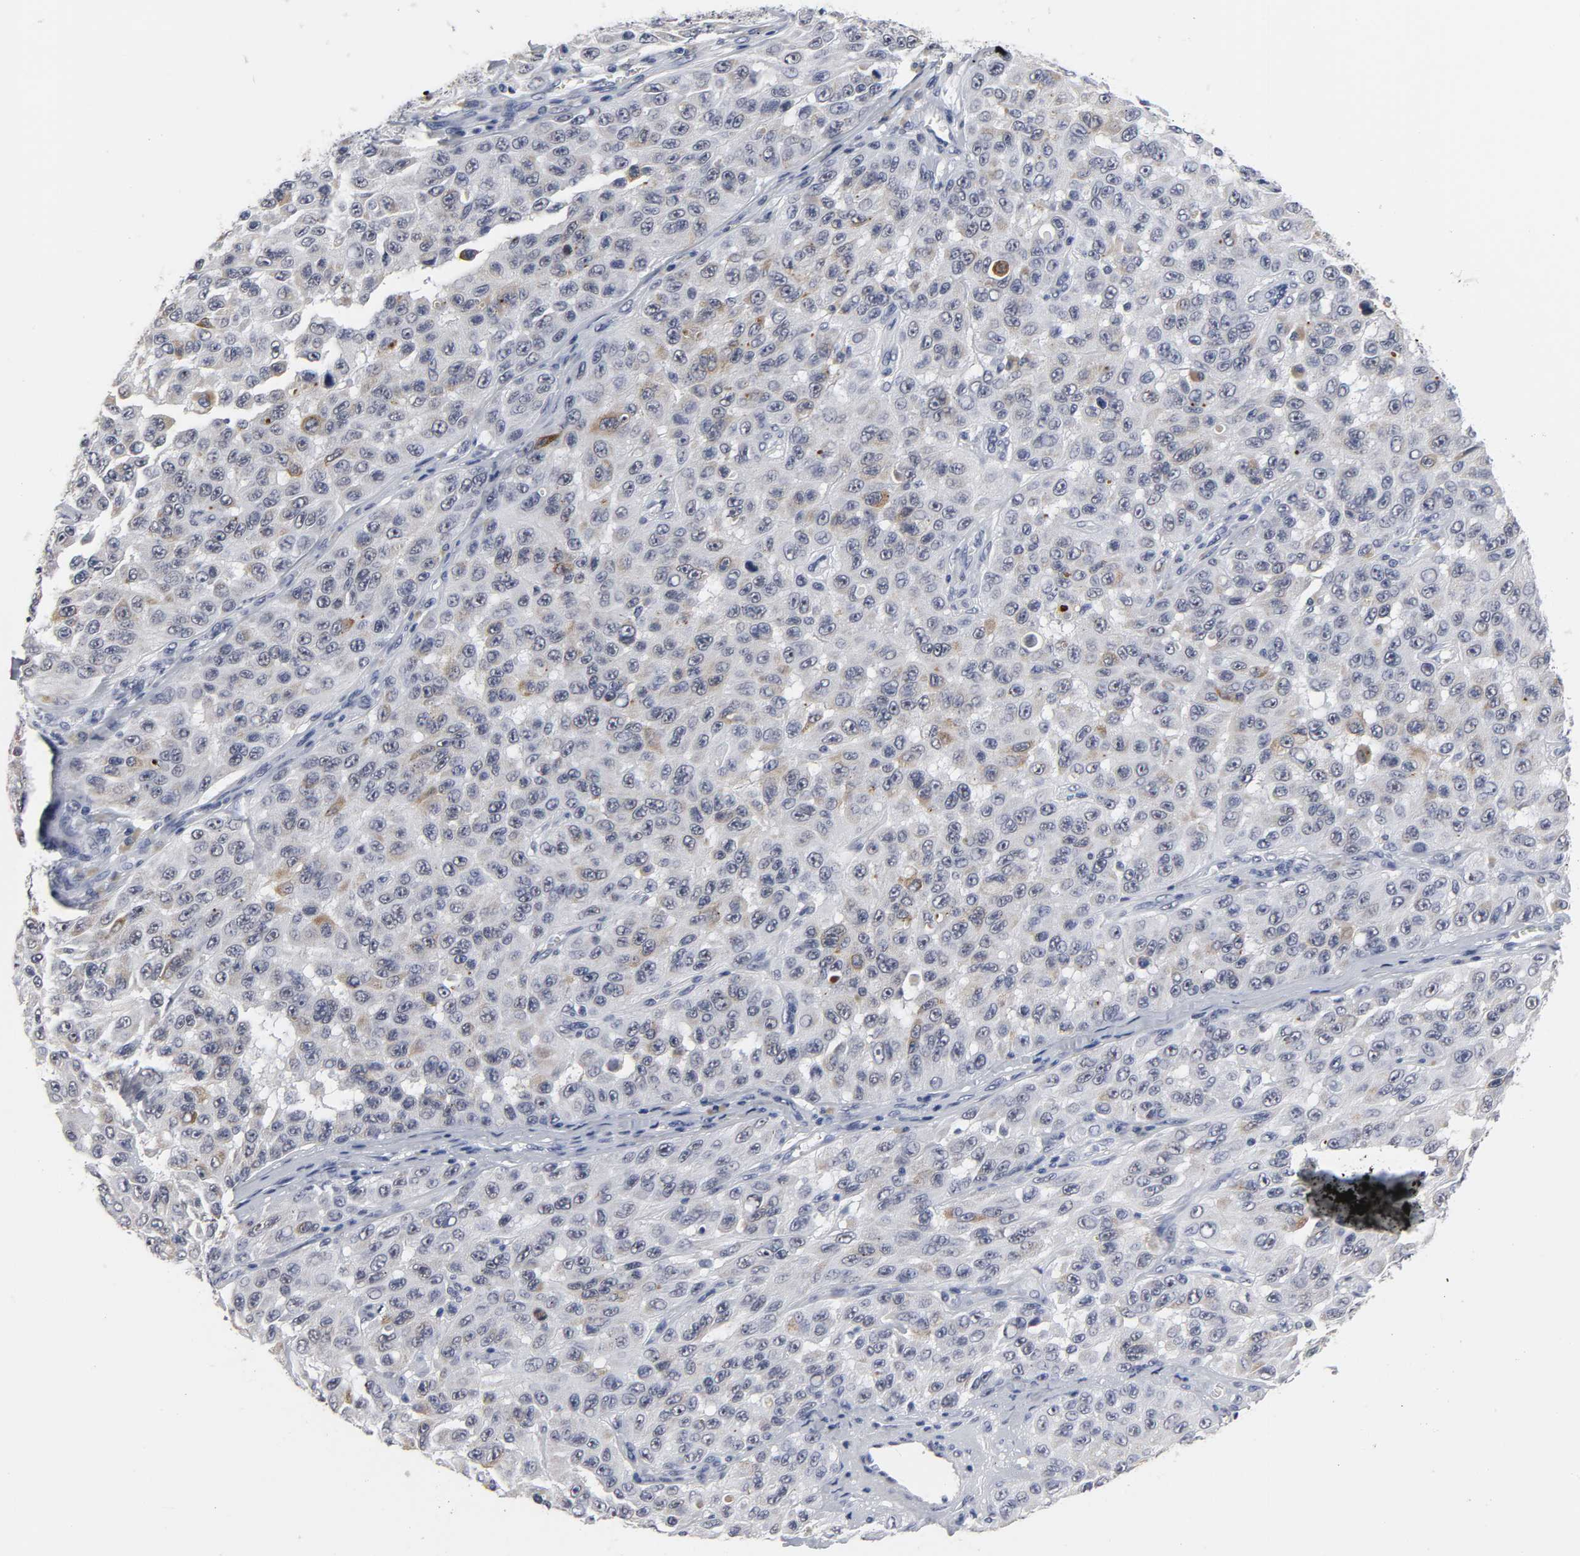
{"staining": {"intensity": "weak", "quantity": "25%-75%", "location": "cytoplasmic/membranous"}, "tissue": "melanoma", "cell_type": "Tumor cells", "image_type": "cancer", "snomed": [{"axis": "morphology", "description": "Malignant melanoma, NOS"}, {"axis": "topography", "description": "Skin"}], "caption": "Weak cytoplasmic/membranous protein expression is appreciated in approximately 25%-75% of tumor cells in melanoma.", "gene": "GRHL2", "patient": {"sex": "male", "age": 30}}